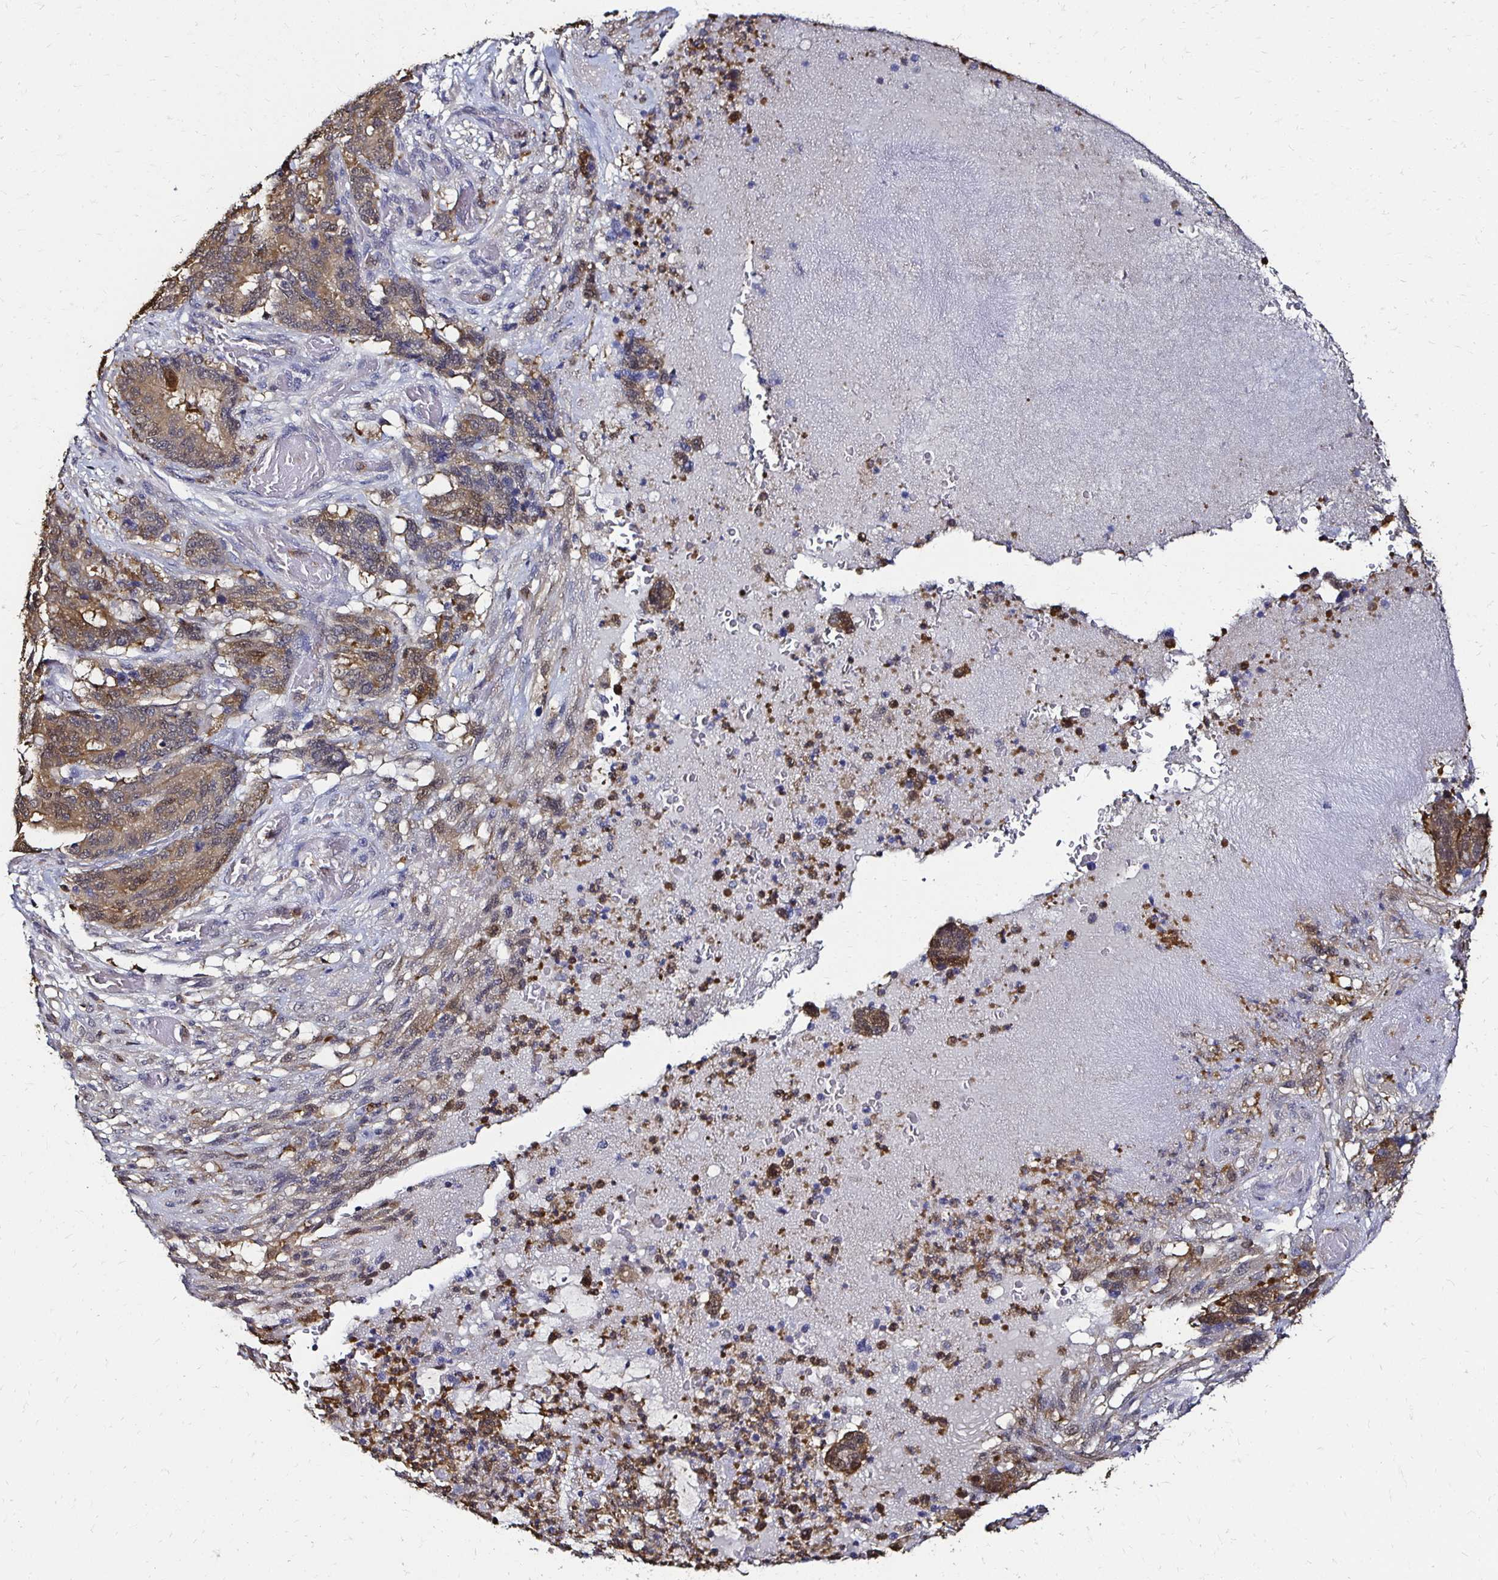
{"staining": {"intensity": "weak", "quantity": "25%-75%", "location": "cytoplasmic/membranous"}, "tissue": "stomach cancer", "cell_type": "Tumor cells", "image_type": "cancer", "snomed": [{"axis": "morphology", "description": "Normal tissue, NOS"}, {"axis": "morphology", "description": "Adenocarcinoma, NOS"}, {"axis": "topography", "description": "Stomach"}], "caption": "Adenocarcinoma (stomach) stained with a brown dye displays weak cytoplasmic/membranous positive expression in about 25%-75% of tumor cells.", "gene": "TXN", "patient": {"sex": "female", "age": 64}}